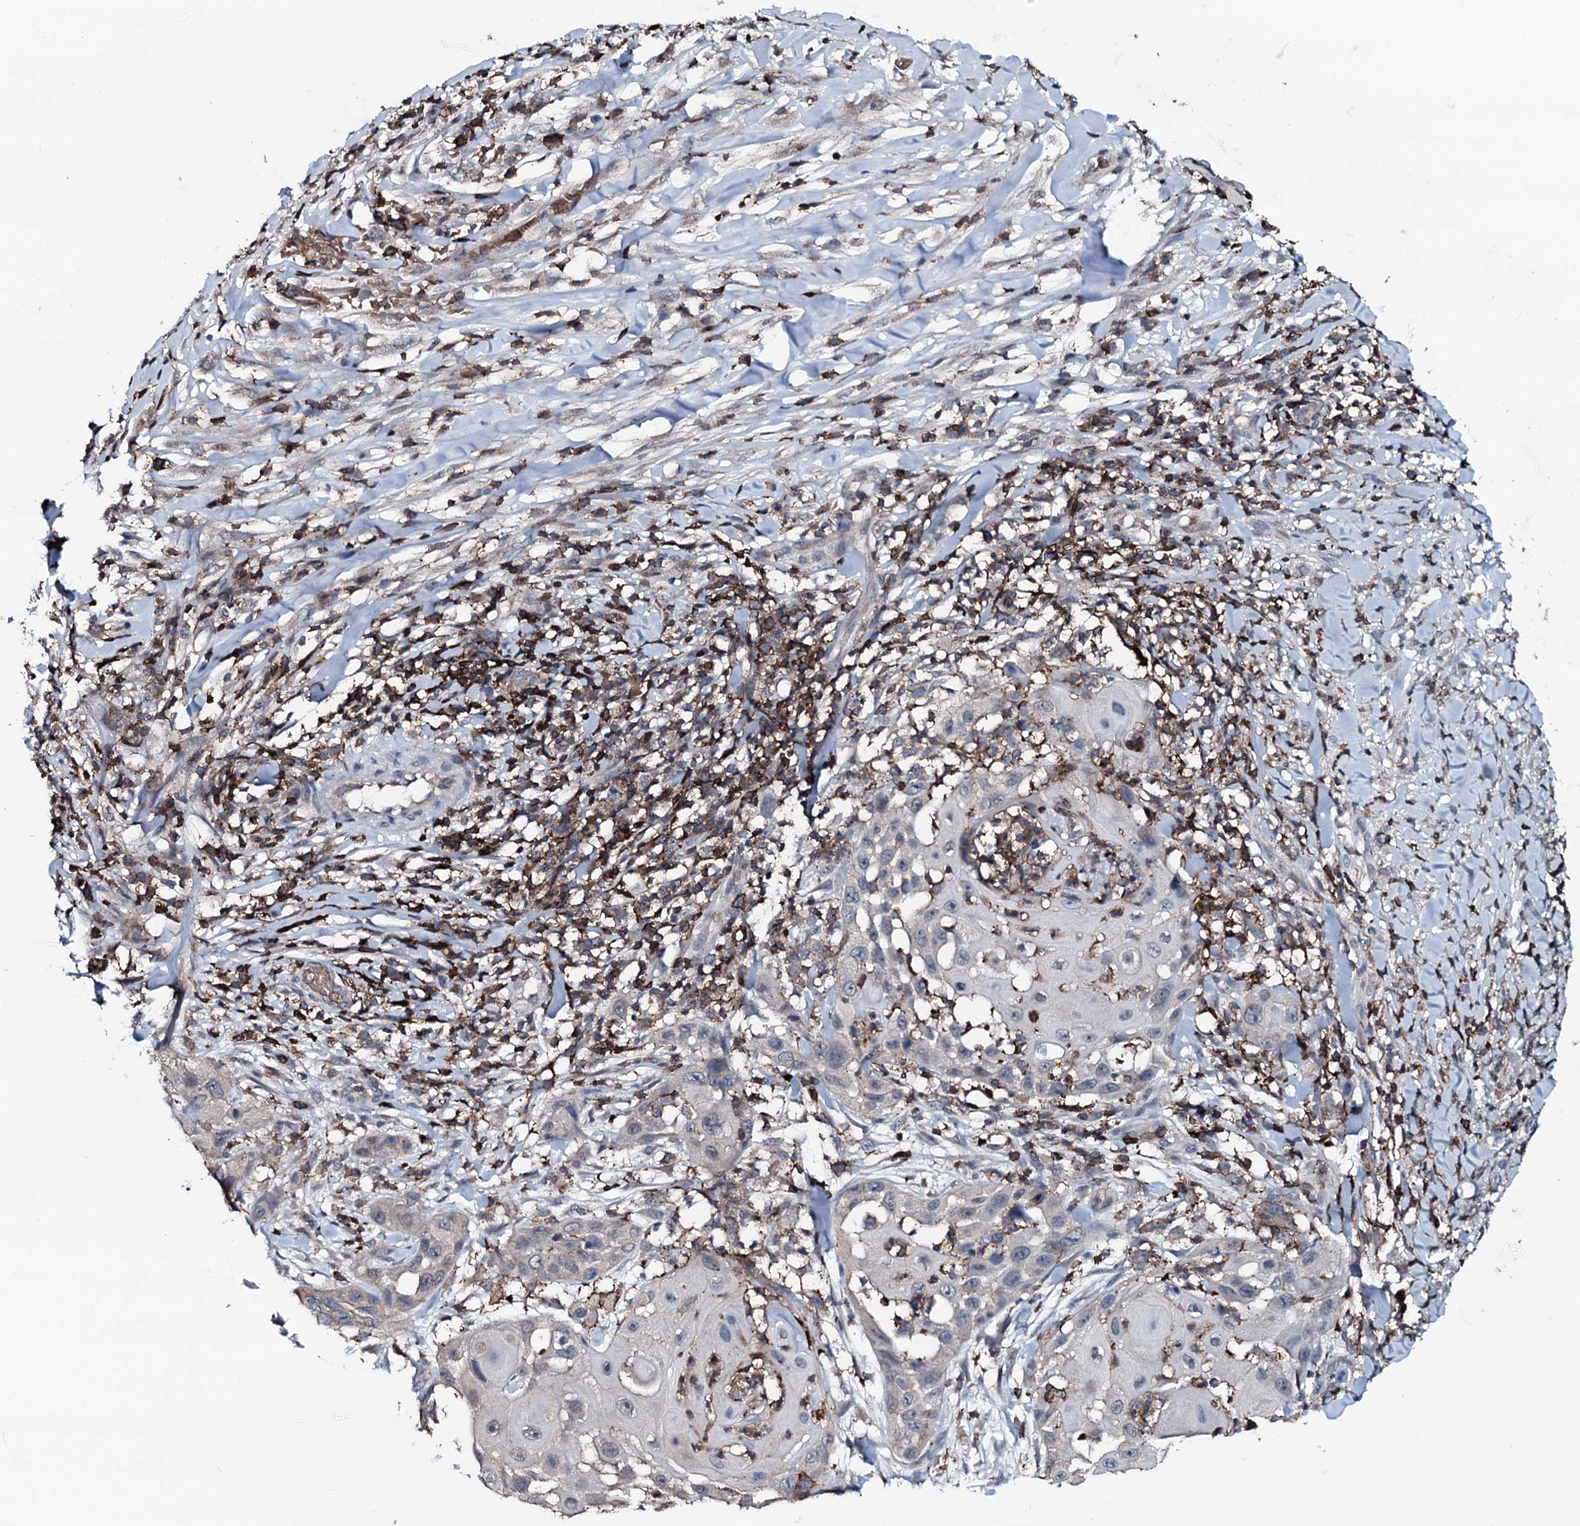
{"staining": {"intensity": "negative", "quantity": "none", "location": "none"}, "tissue": "skin cancer", "cell_type": "Tumor cells", "image_type": "cancer", "snomed": [{"axis": "morphology", "description": "Squamous cell carcinoma, NOS"}, {"axis": "topography", "description": "Skin"}], "caption": "A histopathology image of human squamous cell carcinoma (skin) is negative for staining in tumor cells.", "gene": "OGFOD2", "patient": {"sex": "female", "age": 44}}